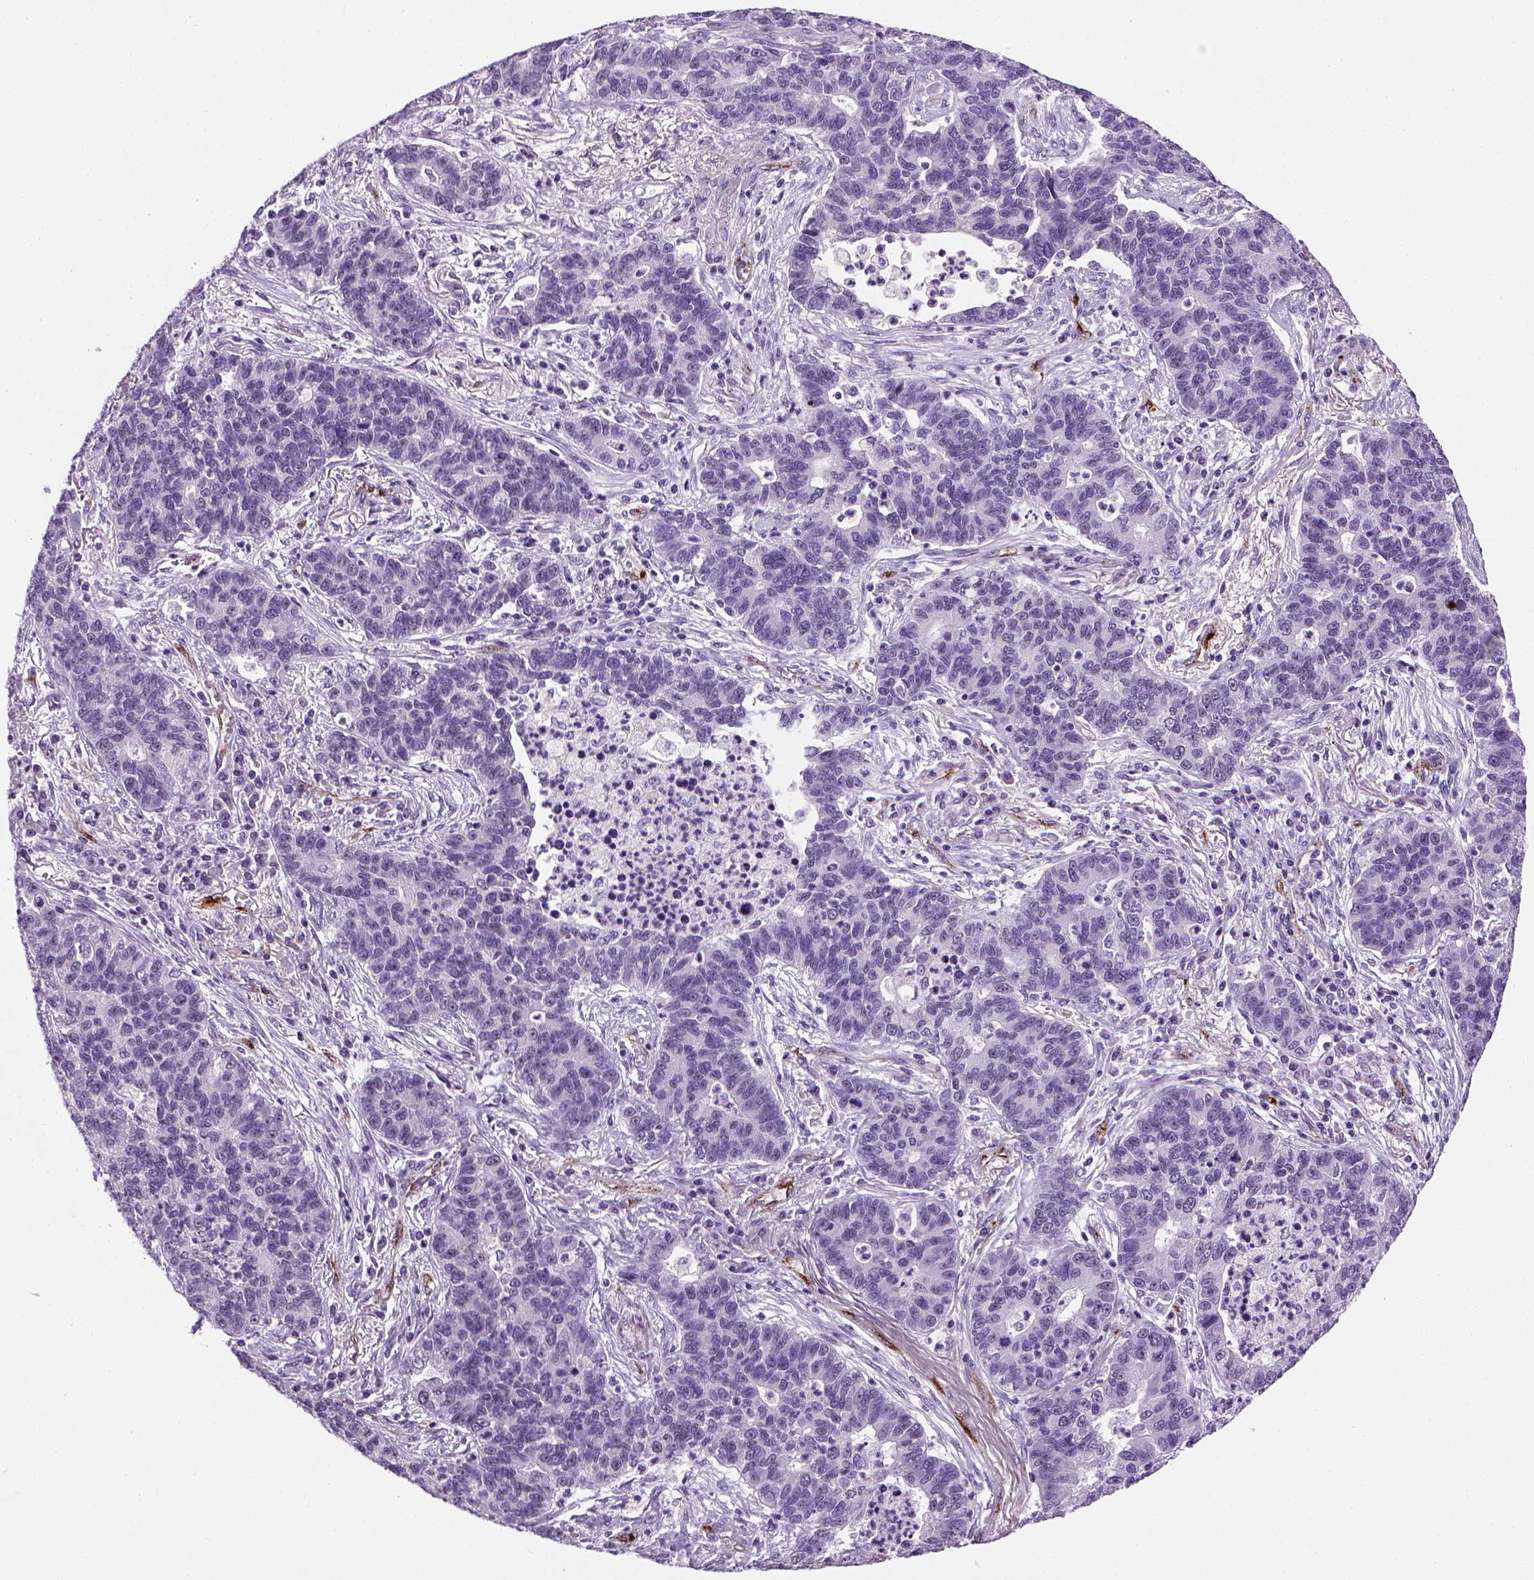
{"staining": {"intensity": "negative", "quantity": "none", "location": "none"}, "tissue": "lung cancer", "cell_type": "Tumor cells", "image_type": "cancer", "snomed": [{"axis": "morphology", "description": "Adenocarcinoma, NOS"}, {"axis": "topography", "description": "Lung"}], "caption": "Immunohistochemistry of lung adenocarcinoma exhibits no staining in tumor cells.", "gene": "VWF", "patient": {"sex": "female", "age": 57}}